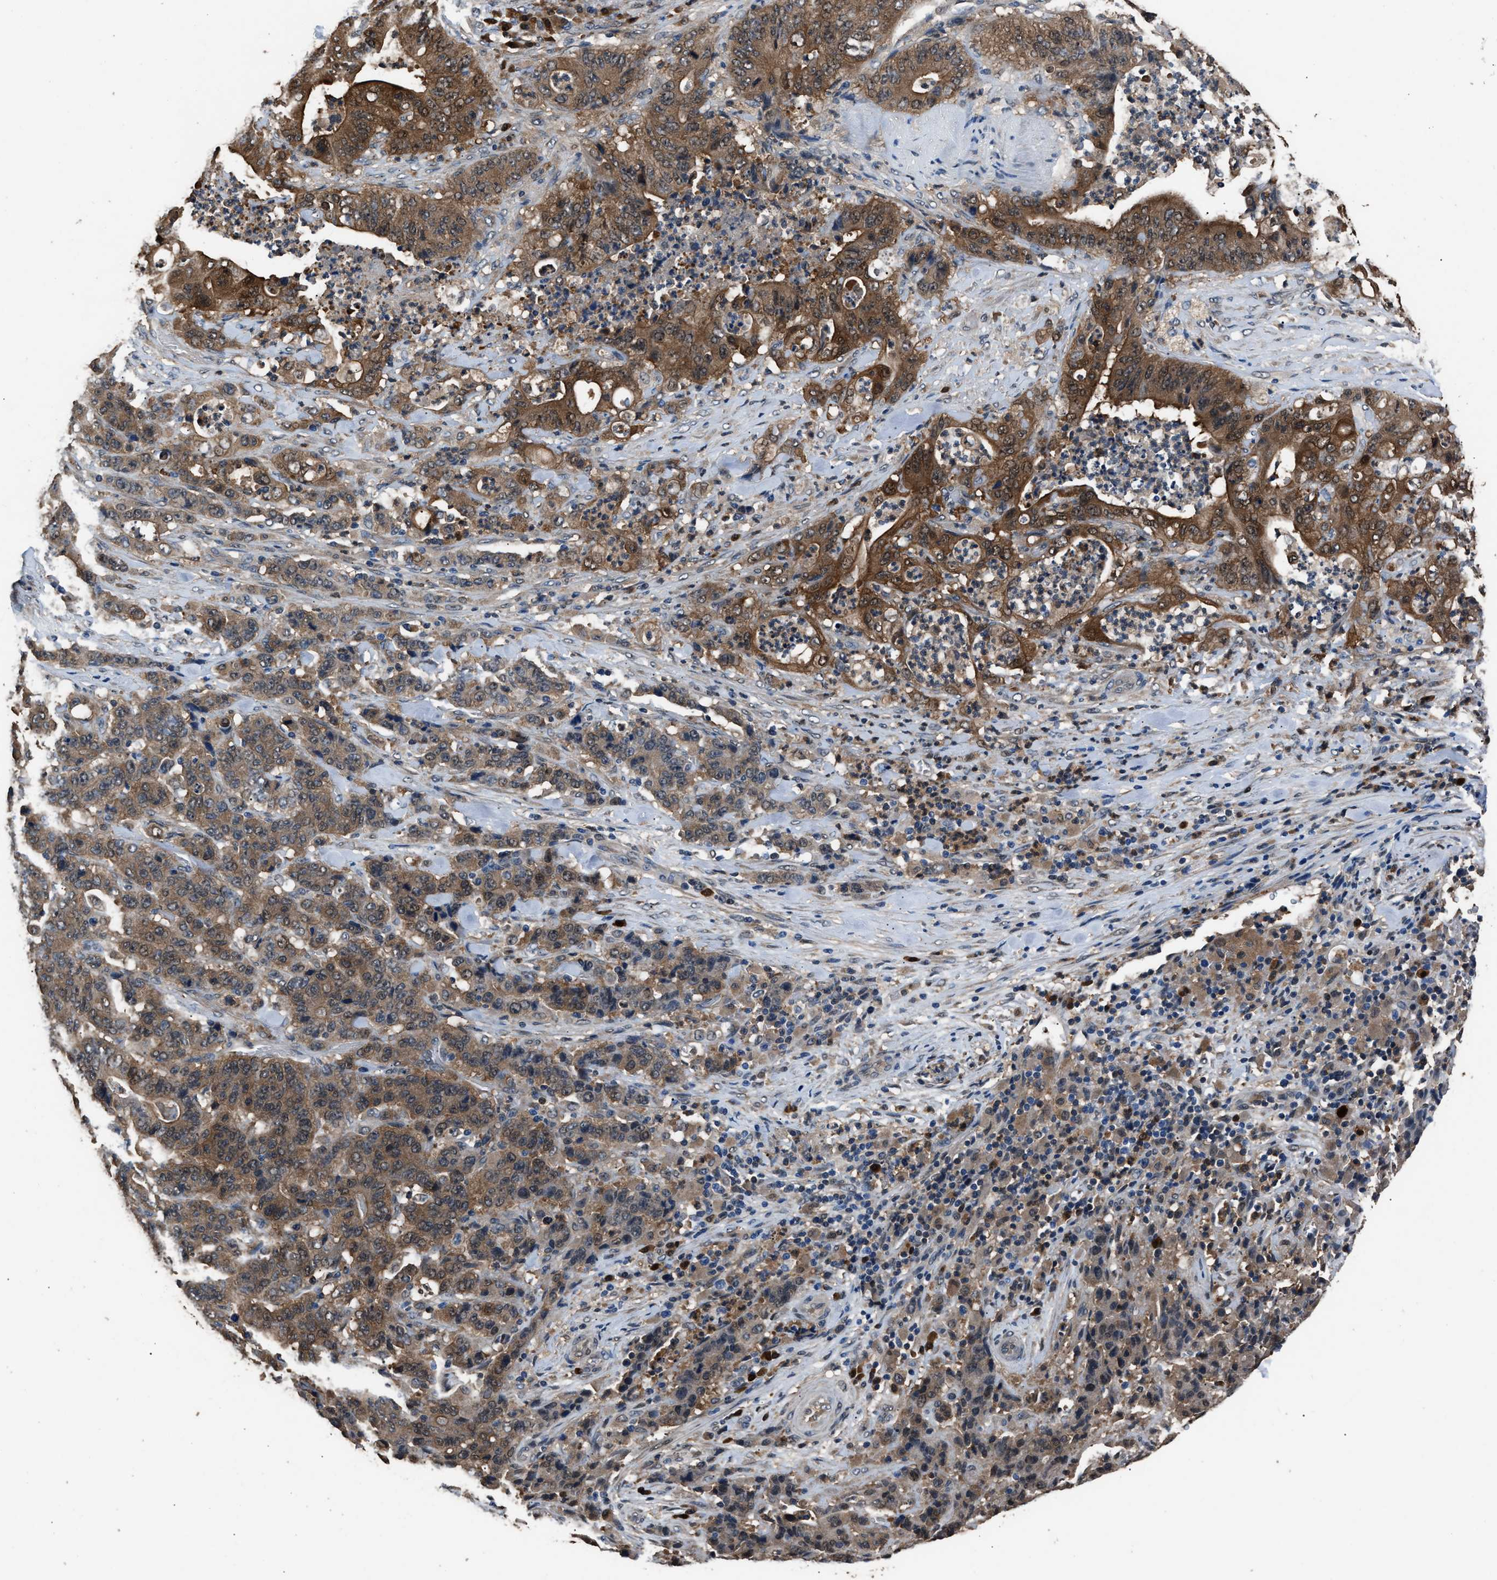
{"staining": {"intensity": "moderate", "quantity": ">75%", "location": "cytoplasmic/membranous"}, "tissue": "stomach cancer", "cell_type": "Tumor cells", "image_type": "cancer", "snomed": [{"axis": "morphology", "description": "Adenocarcinoma, NOS"}, {"axis": "topography", "description": "Stomach"}], "caption": "Adenocarcinoma (stomach) stained with a brown dye displays moderate cytoplasmic/membranous positive positivity in about >75% of tumor cells.", "gene": "GSTP1", "patient": {"sex": "female", "age": 73}}